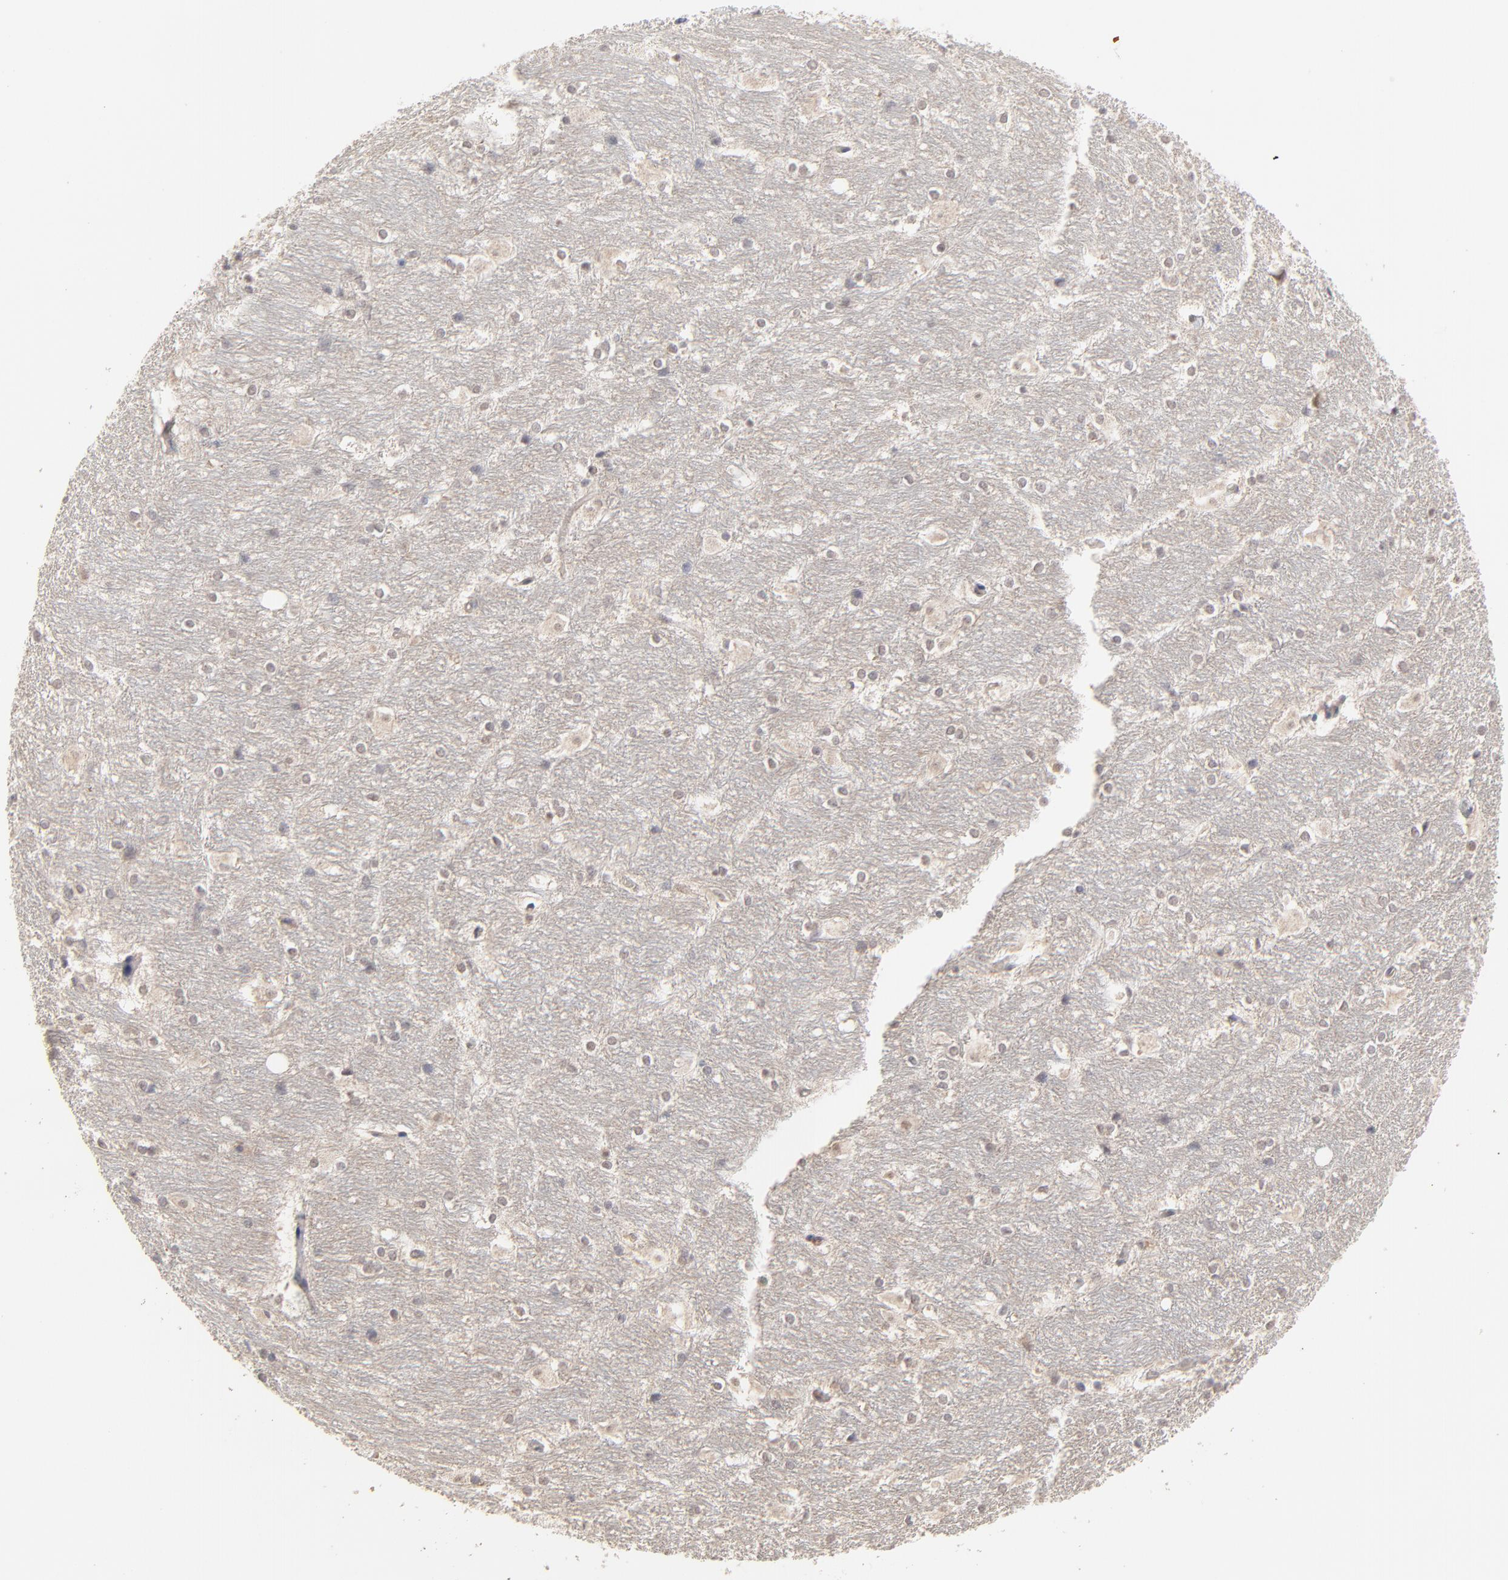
{"staining": {"intensity": "negative", "quantity": "none", "location": "none"}, "tissue": "hippocampus", "cell_type": "Glial cells", "image_type": "normal", "snomed": [{"axis": "morphology", "description": "Normal tissue, NOS"}, {"axis": "topography", "description": "Hippocampus"}], "caption": "An immunohistochemistry histopathology image of normal hippocampus is shown. There is no staining in glial cells of hippocampus. (Brightfield microscopy of DAB (3,3'-diaminobenzidine) IHC at high magnification).", "gene": "FAM199X", "patient": {"sex": "female", "age": 19}}